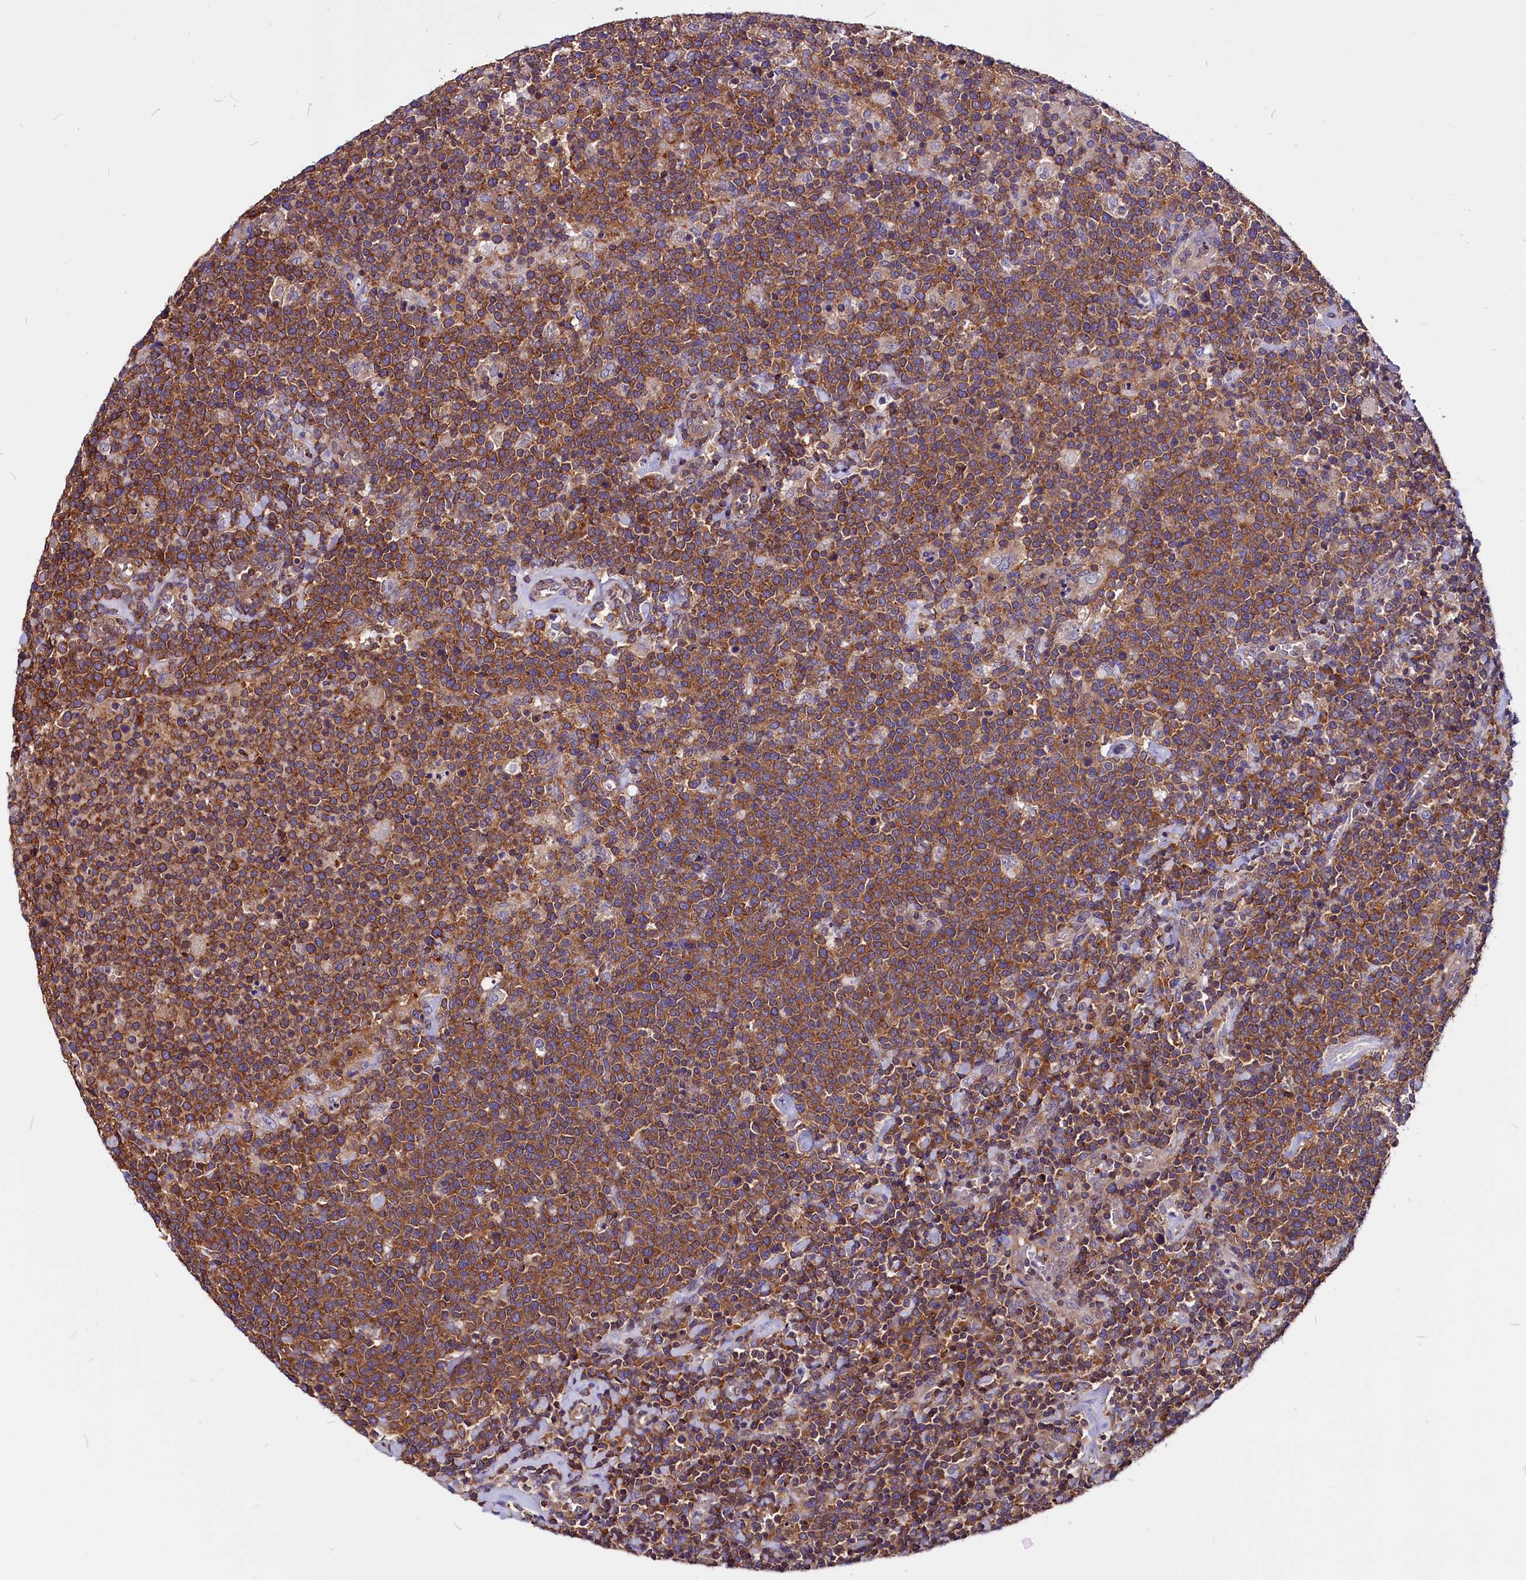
{"staining": {"intensity": "strong", "quantity": ">75%", "location": "cytoplasmic/membranous"}, "tissue": "lymphoma", "cell_type": "Tumor cells", "image_type": "cancer", "snomed": [{"axis": "morphology", "description": "Malignant lymphoma, non-Hodgkin's type, High grade"}, {"axis": "topography", "description": "Lymph node"}], "caption": "Strong cytoplasmic/membranous expression is identified in about >75% of tumor cells in lymphoma. The staining was performed using DAB to visualize the protein expression in brown, while the nuclei were stained in blue with hematoxylin (Magnification: 20x).", "gene": "EIF3G", "patient": {"sex": "male", "age": 61}}